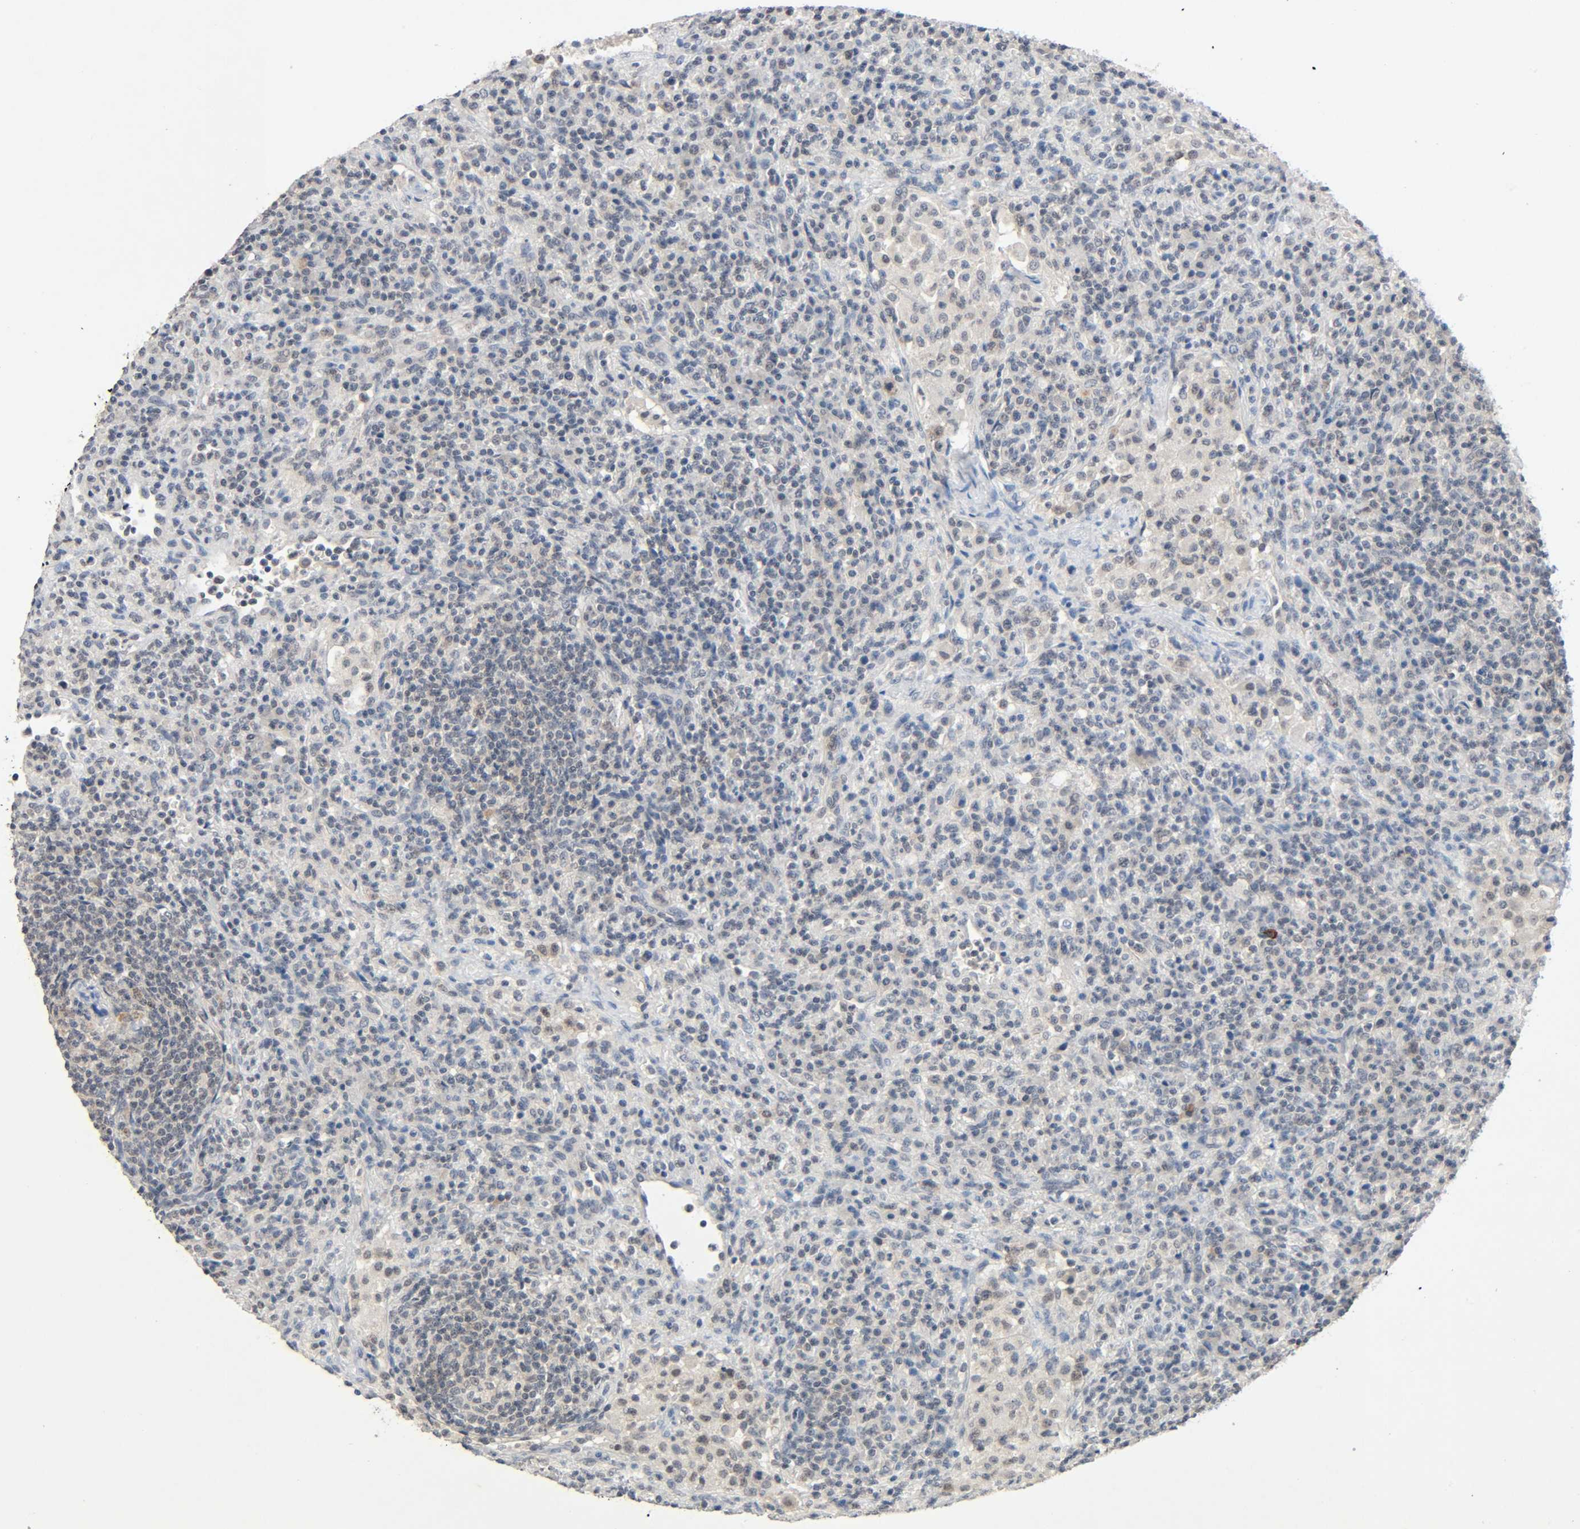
{"staining": {"intensity": "weak", "quantity": "<25%", "location": "nuclear"}, "tissue": "lymphoma", "cell_type": "Tumor cells", "image_type": "cancer", "snomed": [{"axis": "morphology", "description": "Hodgkin's disease, NOS"}, {"axis": "topography", "description": "Lymph node"}], "caption": "Immunohistochemistry photomicrograph of neoplastic tissue: lymphoma stained with DAB exhibits no significant protein positivity in tumor cells.", "gene": "MAPKAPK5", "patient": {"sex": "male", "age": 65}}